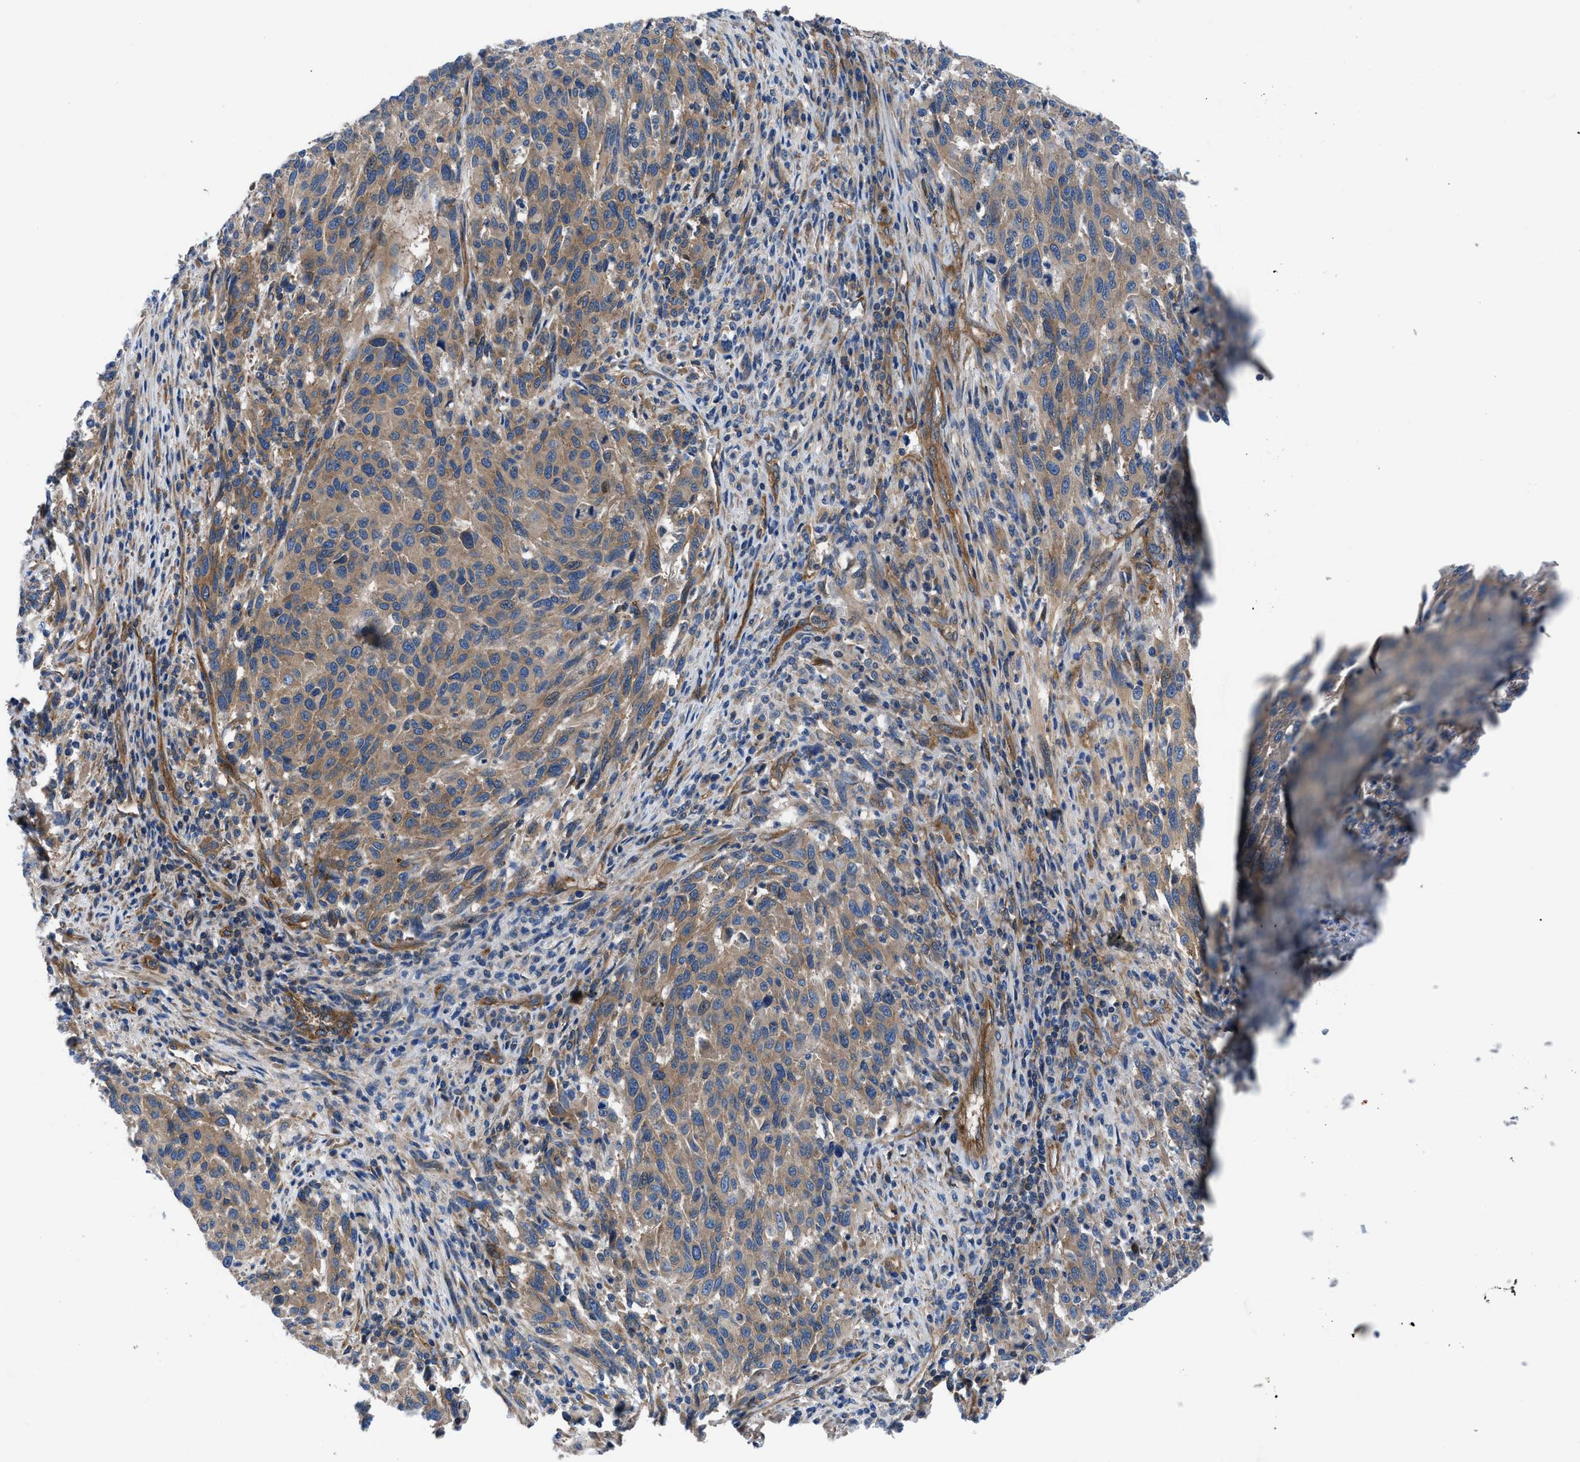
{"staining": {"intensity": "moderate", "quantity": ">75%", "location": "cytoplasmic/membranous"}, "tissue": "melanoma", "cell_type": "Tumor cells", "image_type": "cancer", "snomed": [{"axis": "morphology", "description": "Malignant melanoma, Metastatic site"}, {"axis": "topography", "description": "Lymph node"}], "caption": "Melanoma stained with a protein marker exhibits moderate staining in tumor cells.", "gene": "TRIP4", "patient": {"sex": "male", "age": 61}}